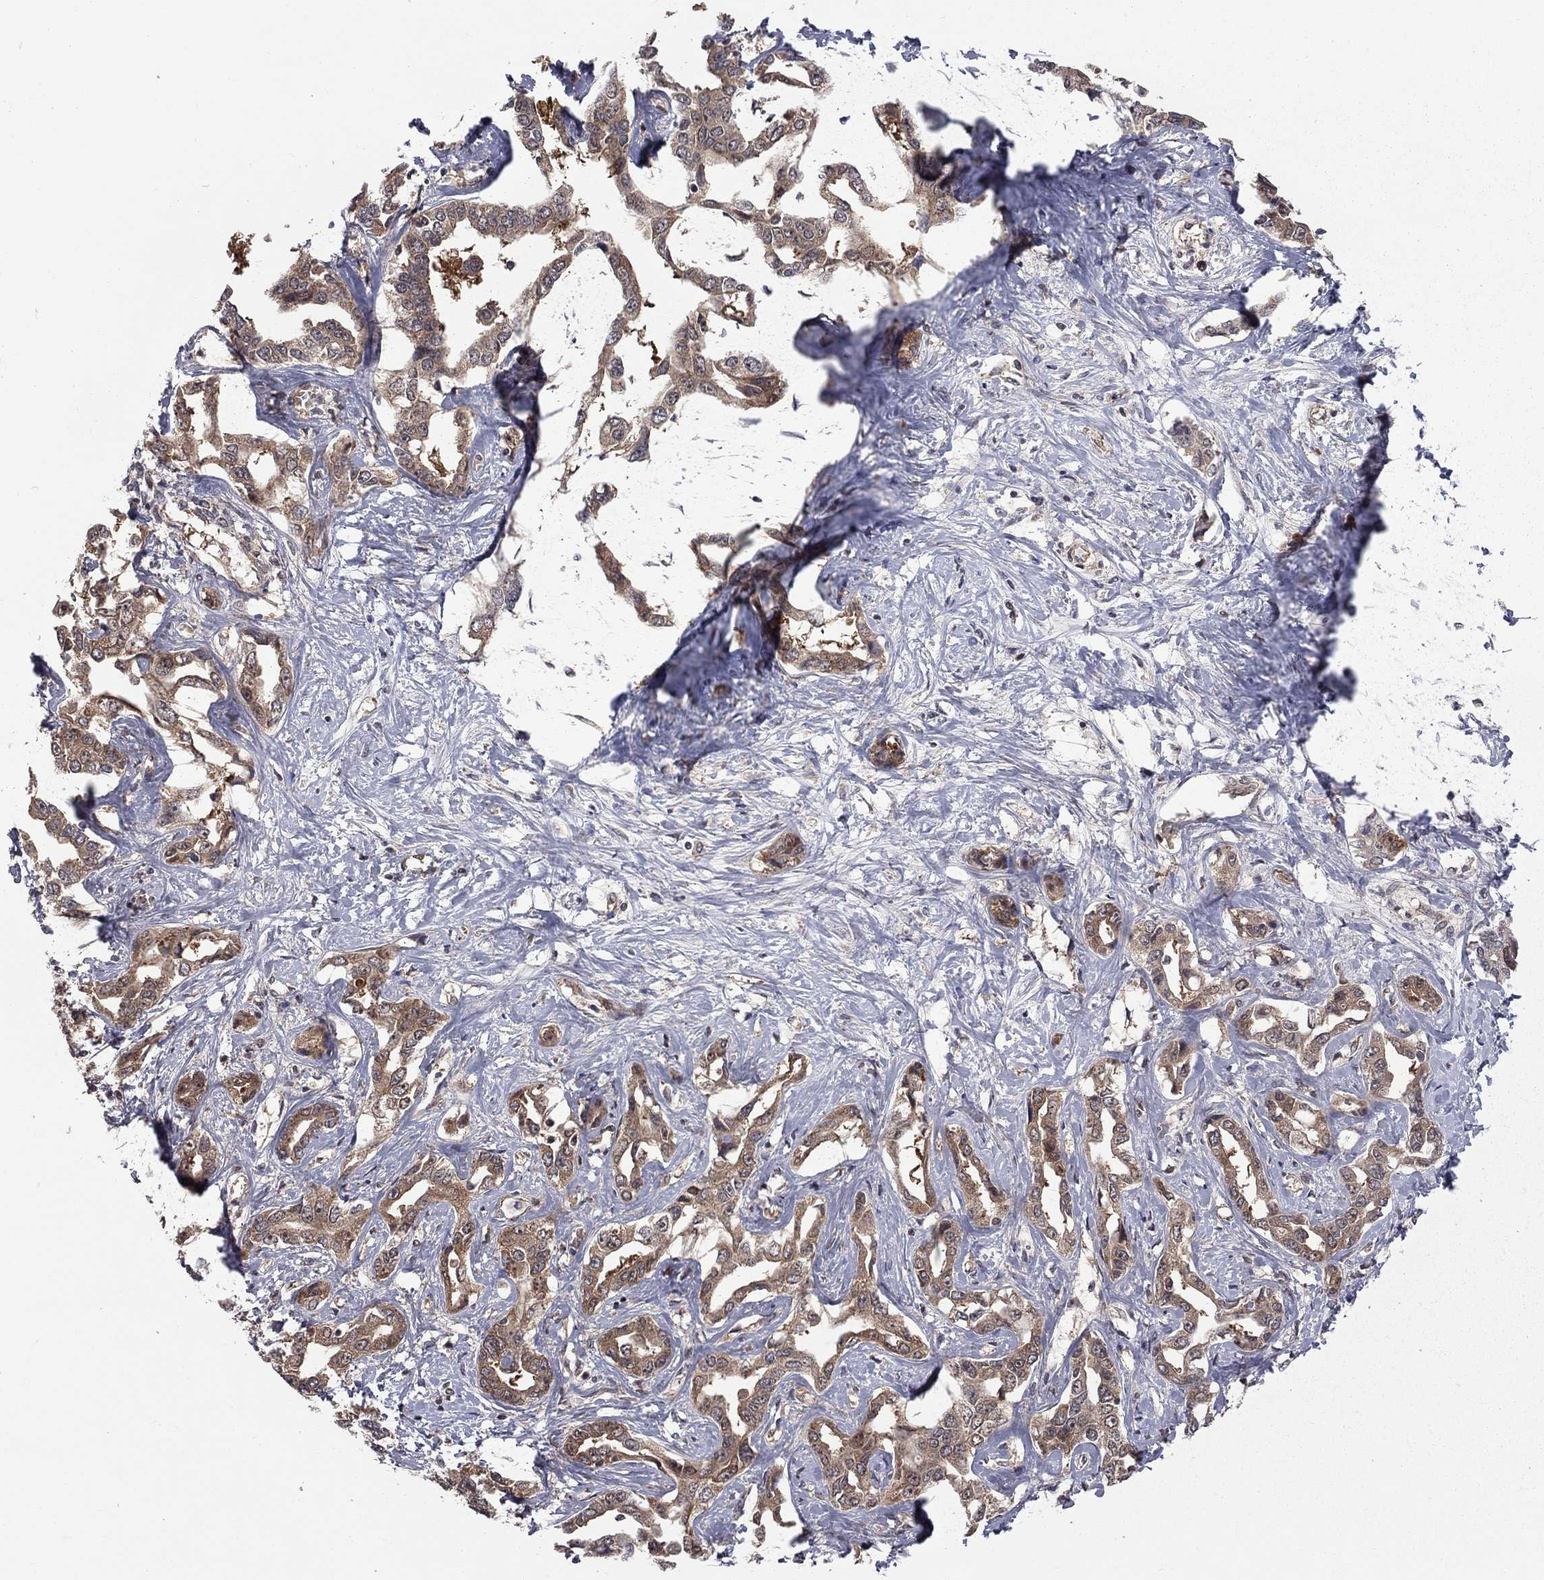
{"staining": {"intensity": "moderate", "quantity": ">75%", "location": "cytoplasmic/membranous"}, "tissue": "liver cancer", "cell_type": "Tumor cells", "image_type": "cancer", "snomed": [{"axis": "morphology", "description": "Cholangiocarcinoma"}, {"axis": "topography", "description": "Liver"}], "caption": "Liver cancer (cholangiocarcinoma) tissue demonstrates moderate cytoplasmic/membranous positivity in about >75% of tumor cells, visualized by immunohistochemistry.", "gene": "NAA50", "patient": {"sex": "male", "age": 59}}